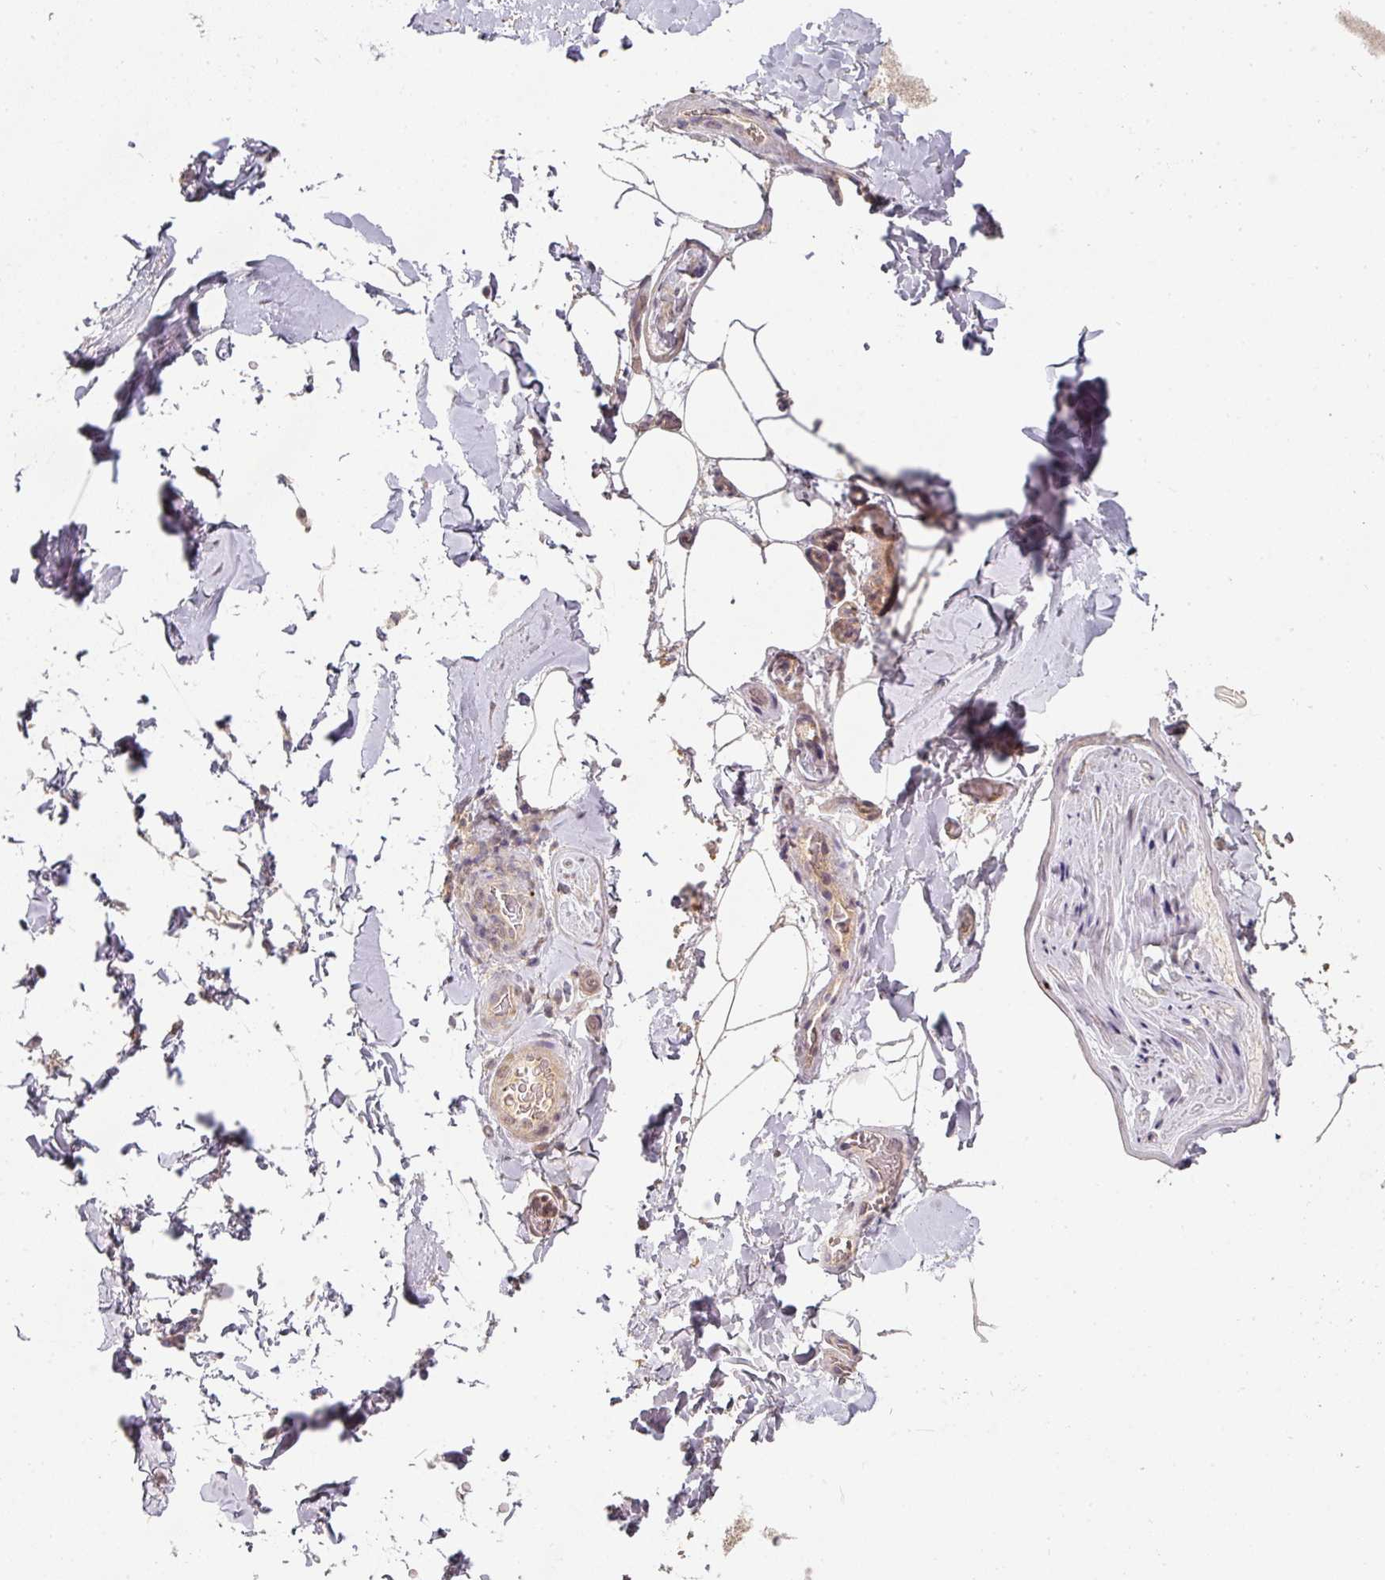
{"staining": {"intensity": "negative", "quantity": "none", "location": "none"}, "tissue": "adipose tissue", "cell_type": "Adipocytes", "image_type": "normal", "snomed": [{"axis": "morphology", "description": "Normal tissue, NOS"}, {"axis": "topography", "description": "Vascular tissue"}, {"axis": "topography", "description": "Peripheral nerve tissue"}], "caption": "A histopathology image of adipose tissue stained for a protein exhibits no brown staining in adipocytes.", "gene": "EXTL3", "patient": {"sex": "male", "age": 41}}